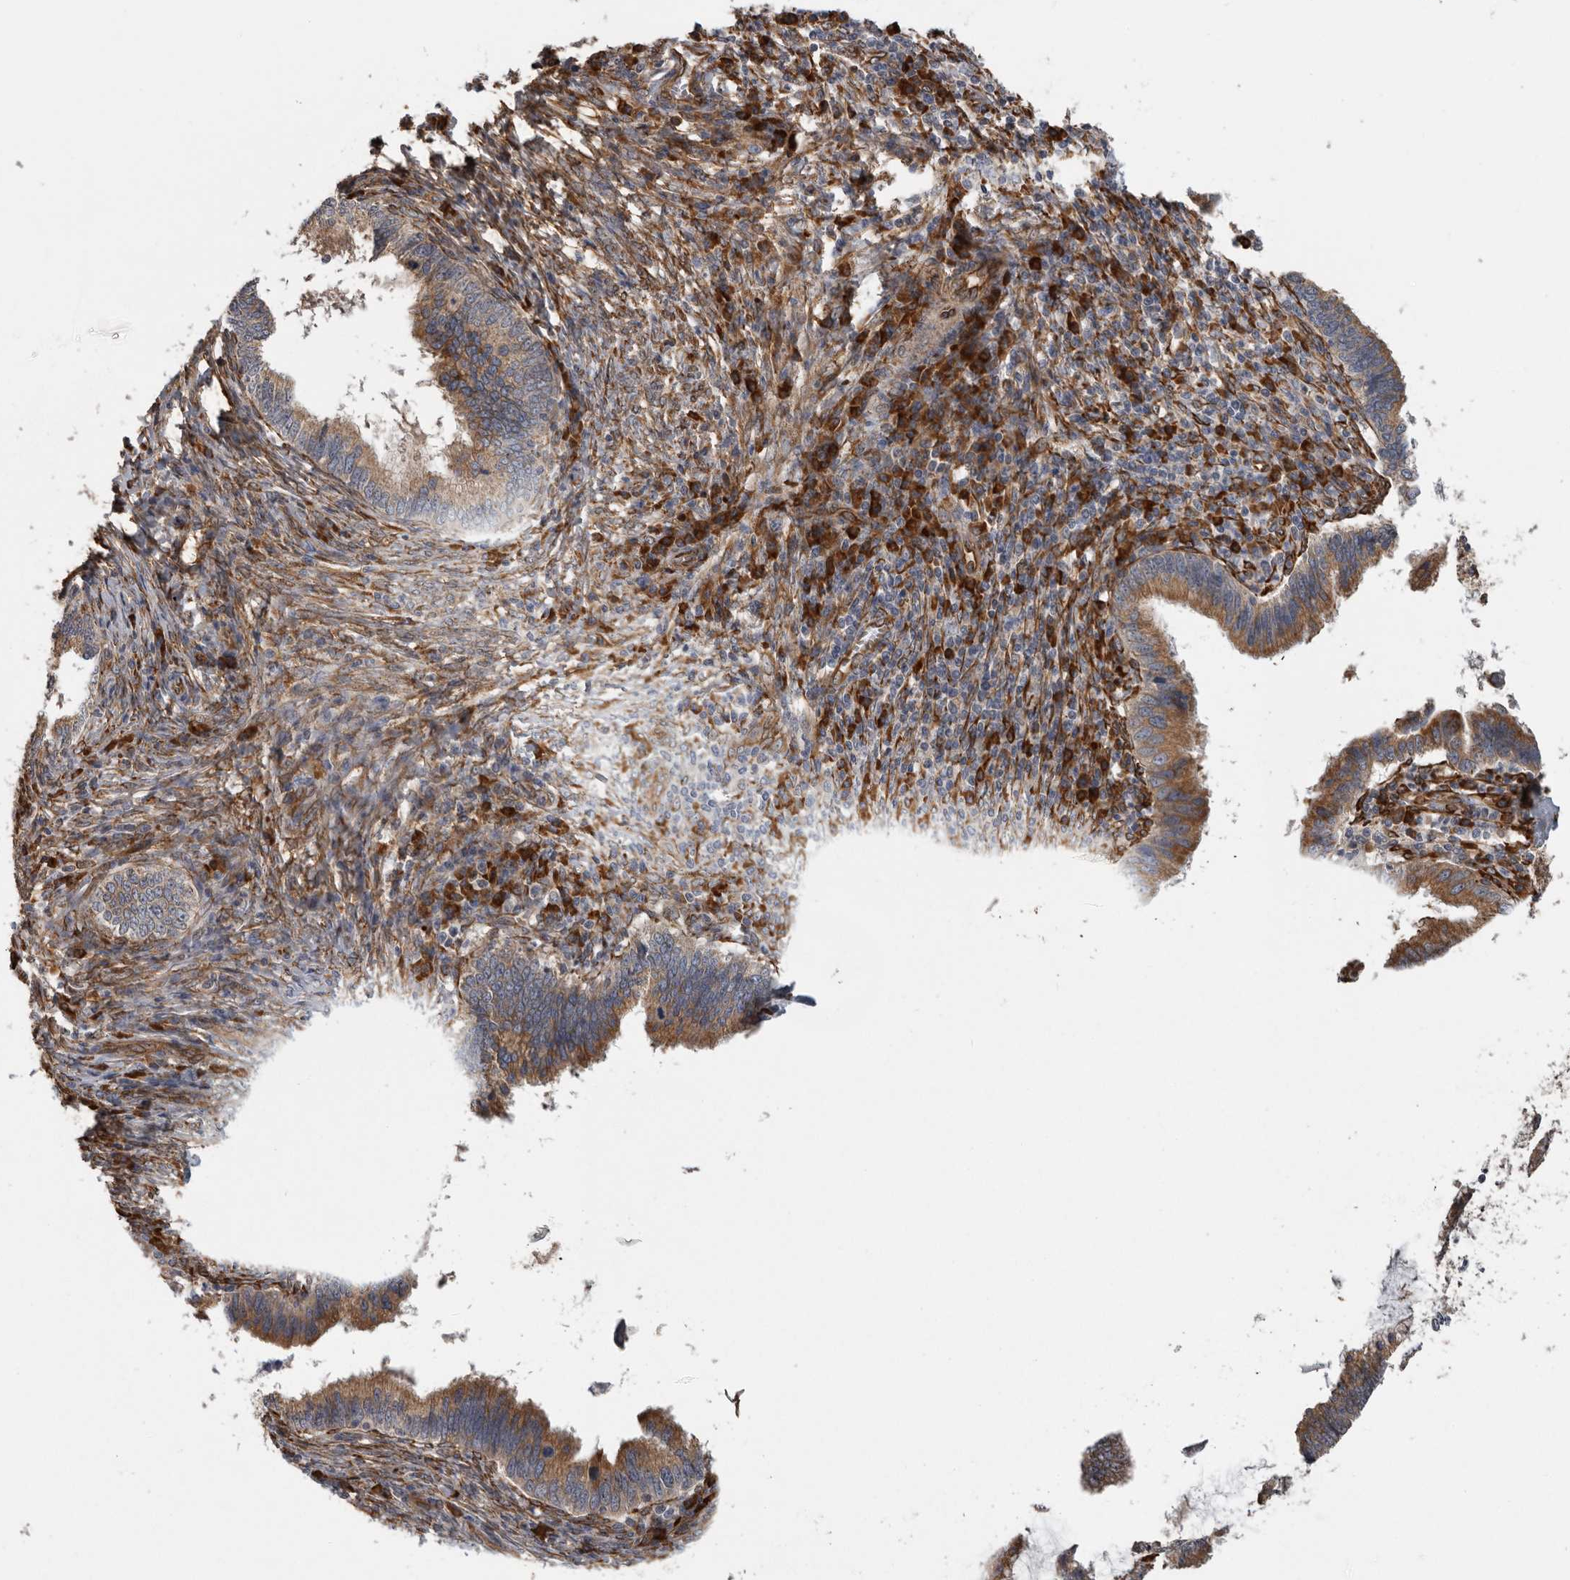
{"staining": {"intensity": "strong", "quantity": ">75%", "location": "cytoplasmic/membranous"}, "tissue": "cervical cancer", "cell_type": "Tumor cells", "image_type": "cancer", "snomed": [{"axis": "morphology", "description": "Adenocarcinoma, NOS"}, {"axis": "topography", "description": "Cervix"}], "caption": "Protein staining of cervical cancer tissue reveals strong cytoplasmic/membranous expression in approximately >75% of tumor cells.", "gene": "CEP350", "patient": {"sex": "female", "age": 36}}